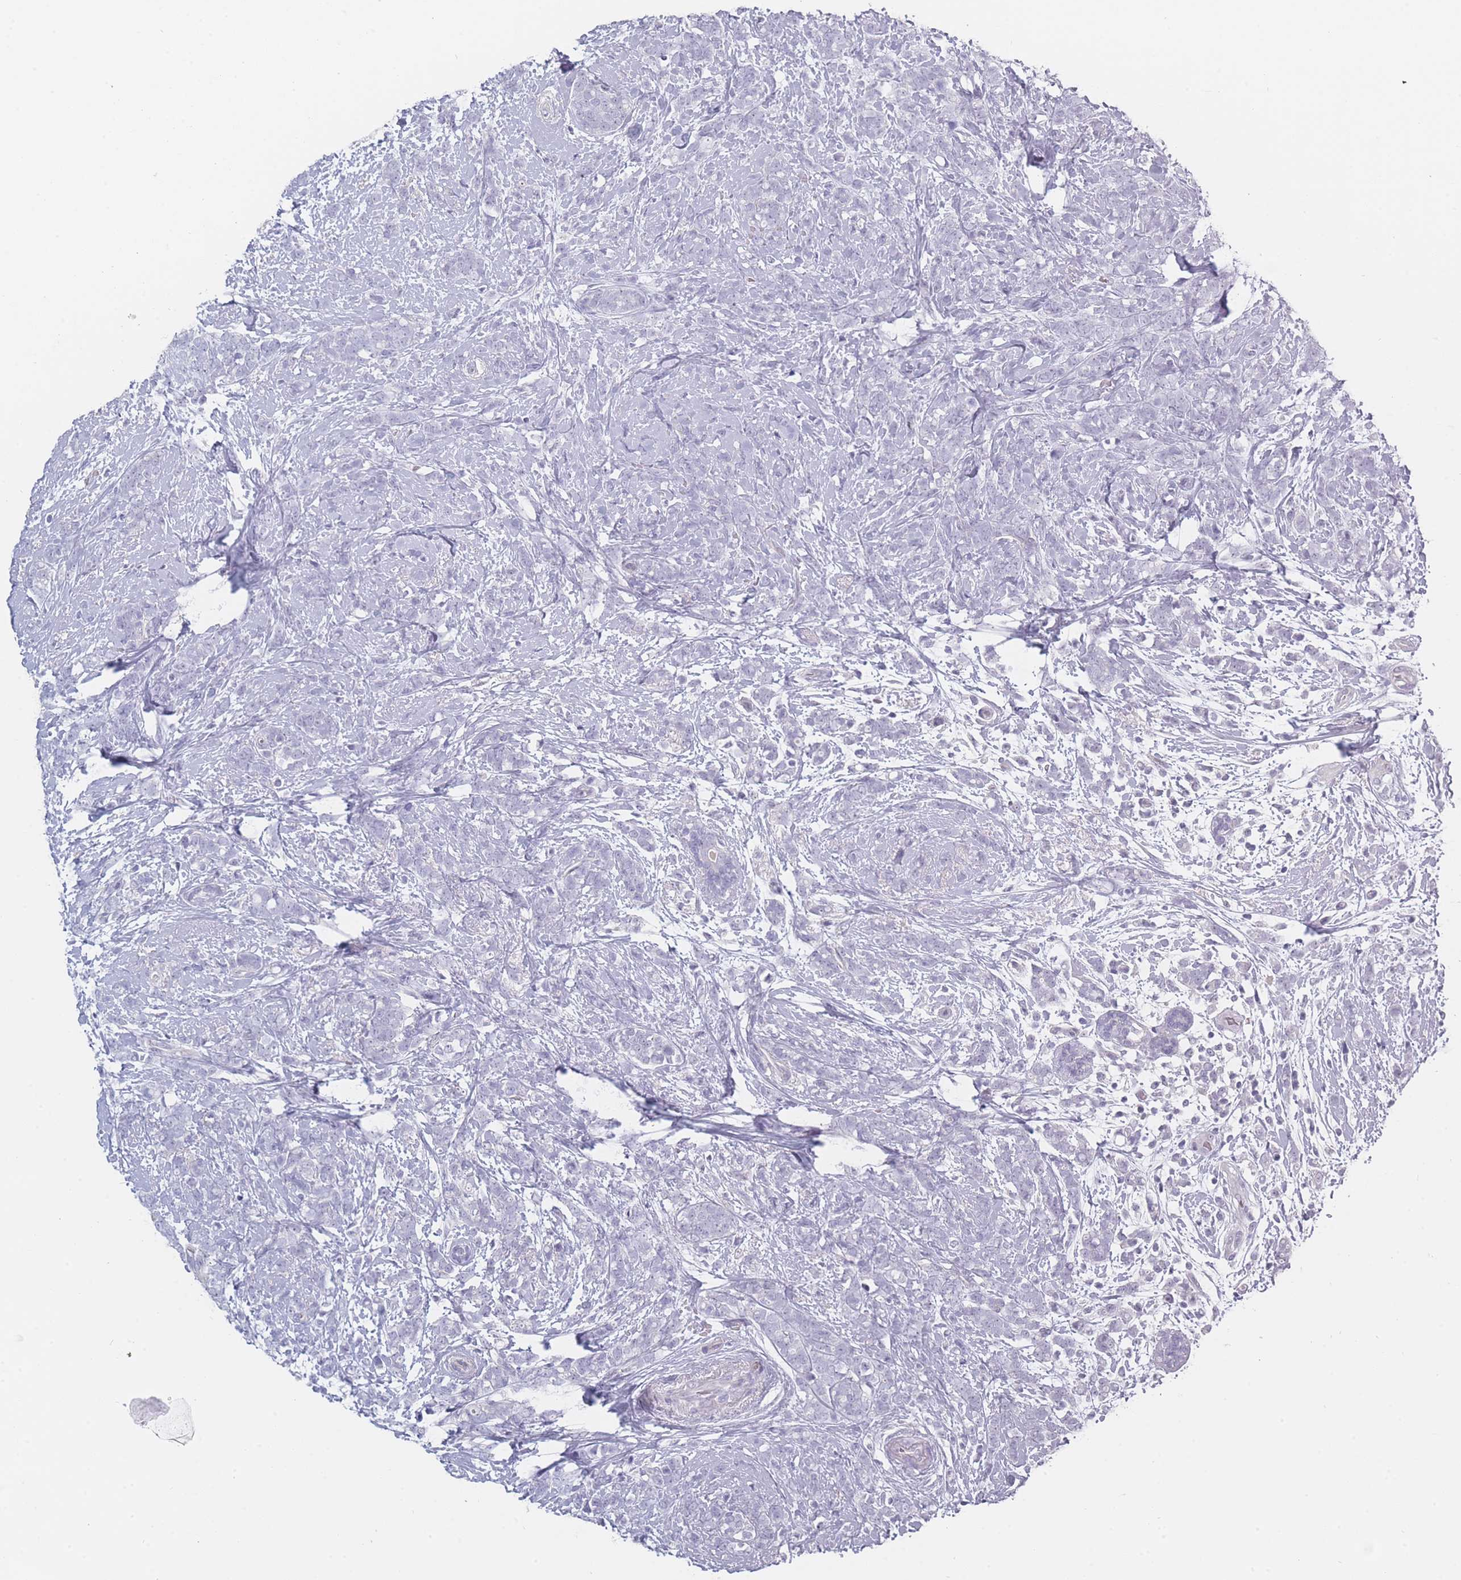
{"staining": {"intensity": "negative", "quantity": "none", "location": "none"}, "tissue": "breast cancer", "cell_type": "Tumor cells", "image_type": "cancer", "snomed": [{"axis": "morphology", "description": "Lobular carcinoma"}, {"axis": "topography", "description": "Breast"}], "caption": "DAB (3,3'-diaminobenzidine) immunohistochemical staining of breast lobular carcinoma displays no significant staining in tumor cells.", "gene": "ROS1", "patient": {"sex": "female", "age": 58}}